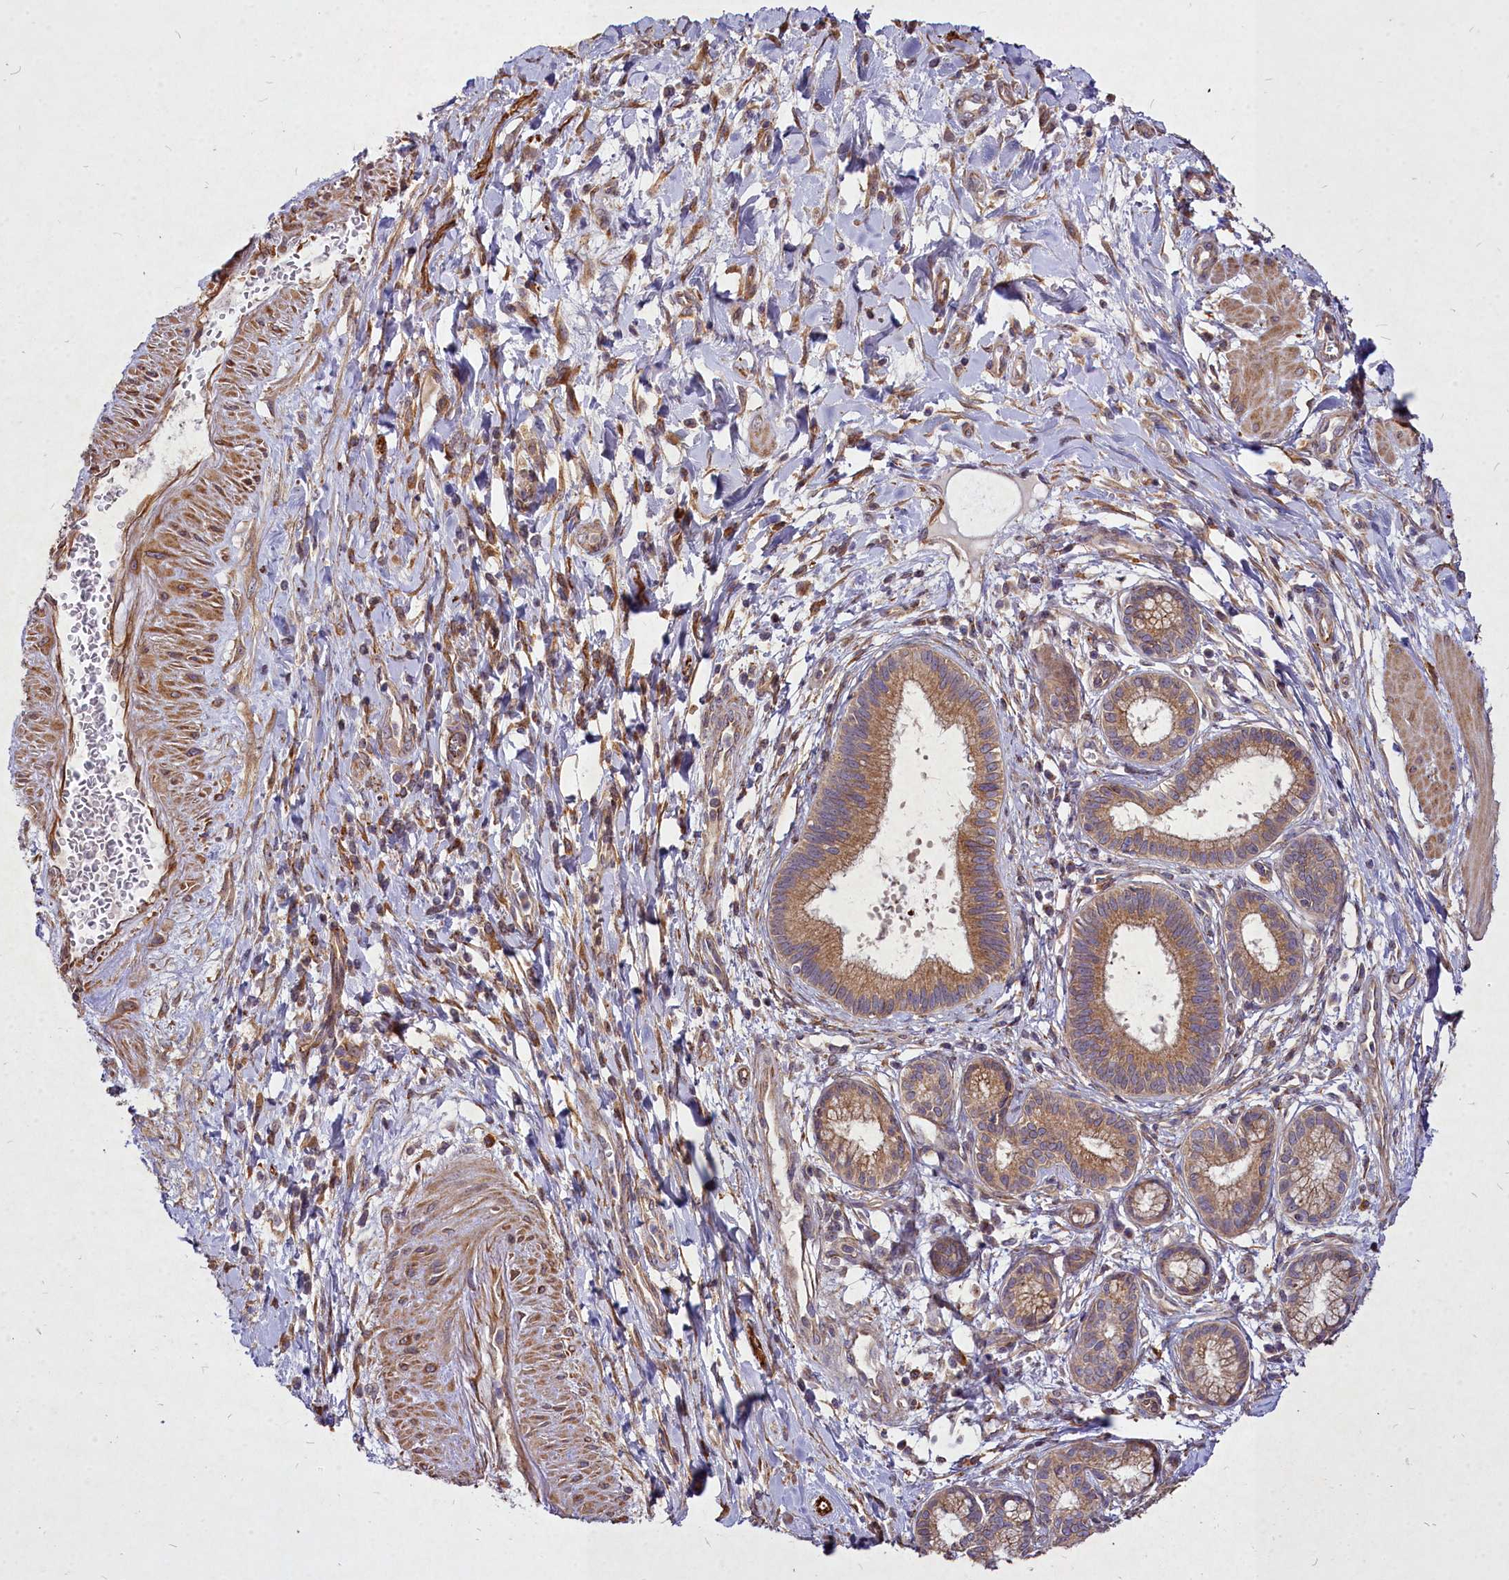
{"staining": {"intensity": "moderate", "quantity": ">75%", "location": "cytoplasmic/membranous"}, "tissue": "pancreatic cancer", "cell_type": "Tumor cells", "image_type": "cancer", "snomed": [{"axis": "morphology", "description": "Adenocarcinoma, NOS"}, {"axis": "topography", "description": "Pancreas"}], "caption": "Pancreatic cancer was stained to show a protein in brown. There is medium levels of moderate cytoplasmic/membranous expression in approximately >75% of tumor cells. (DAB (3,3'-diaminobenzidine) = brown stain, brightfield microscopy at high magnification).", "gene": "SKA1", "patient": {"sex": "male", "age": 72}}